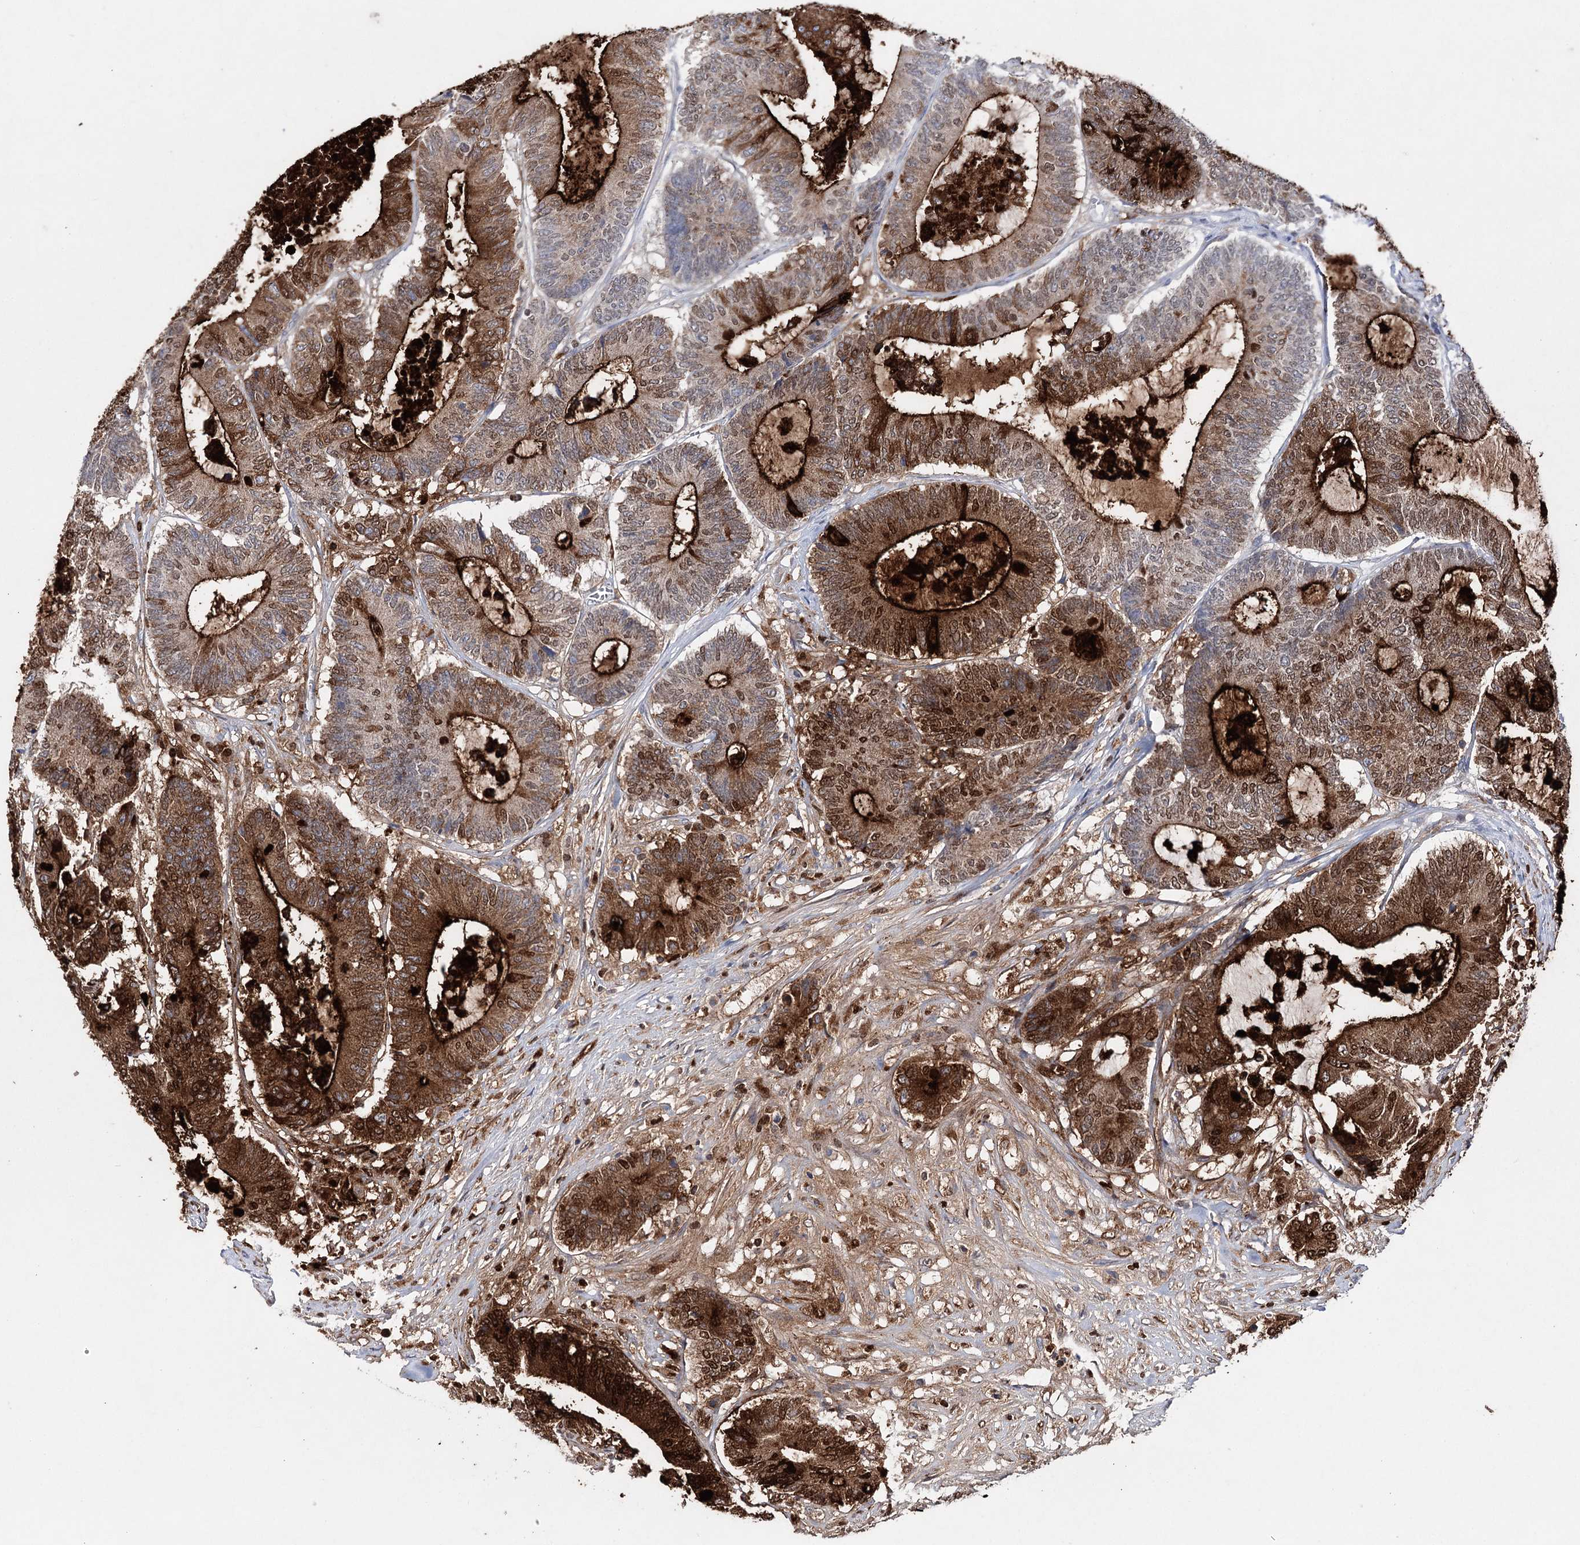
{"staining": {"intensity": "strong", "quantity": ">75%", "location": "cytoplasmic/membranous,nuclear"}, "tissue": "colorectal cancer", "cell_type": "Tumor cells", "image_type": "cancer", "snomed": [{"axis": "morphology", "description": "Adenocarcinoma, NOS"}, {"axis": "topography", "description": "Colon"}], "caption": "IHC histopathology image of neoplastic tissue: human colorectal cancer stained using immunohistochemistry (IHC) reveals high levels of strong protein expression localized specifically in the cytoplasmic/membranous and nuclear of tumor cells, appearing as a cytoplasmic/membranous and nuclear brown color.", "gene": "CEACAM8", "patient": {"sex": "female", "age": 84}}